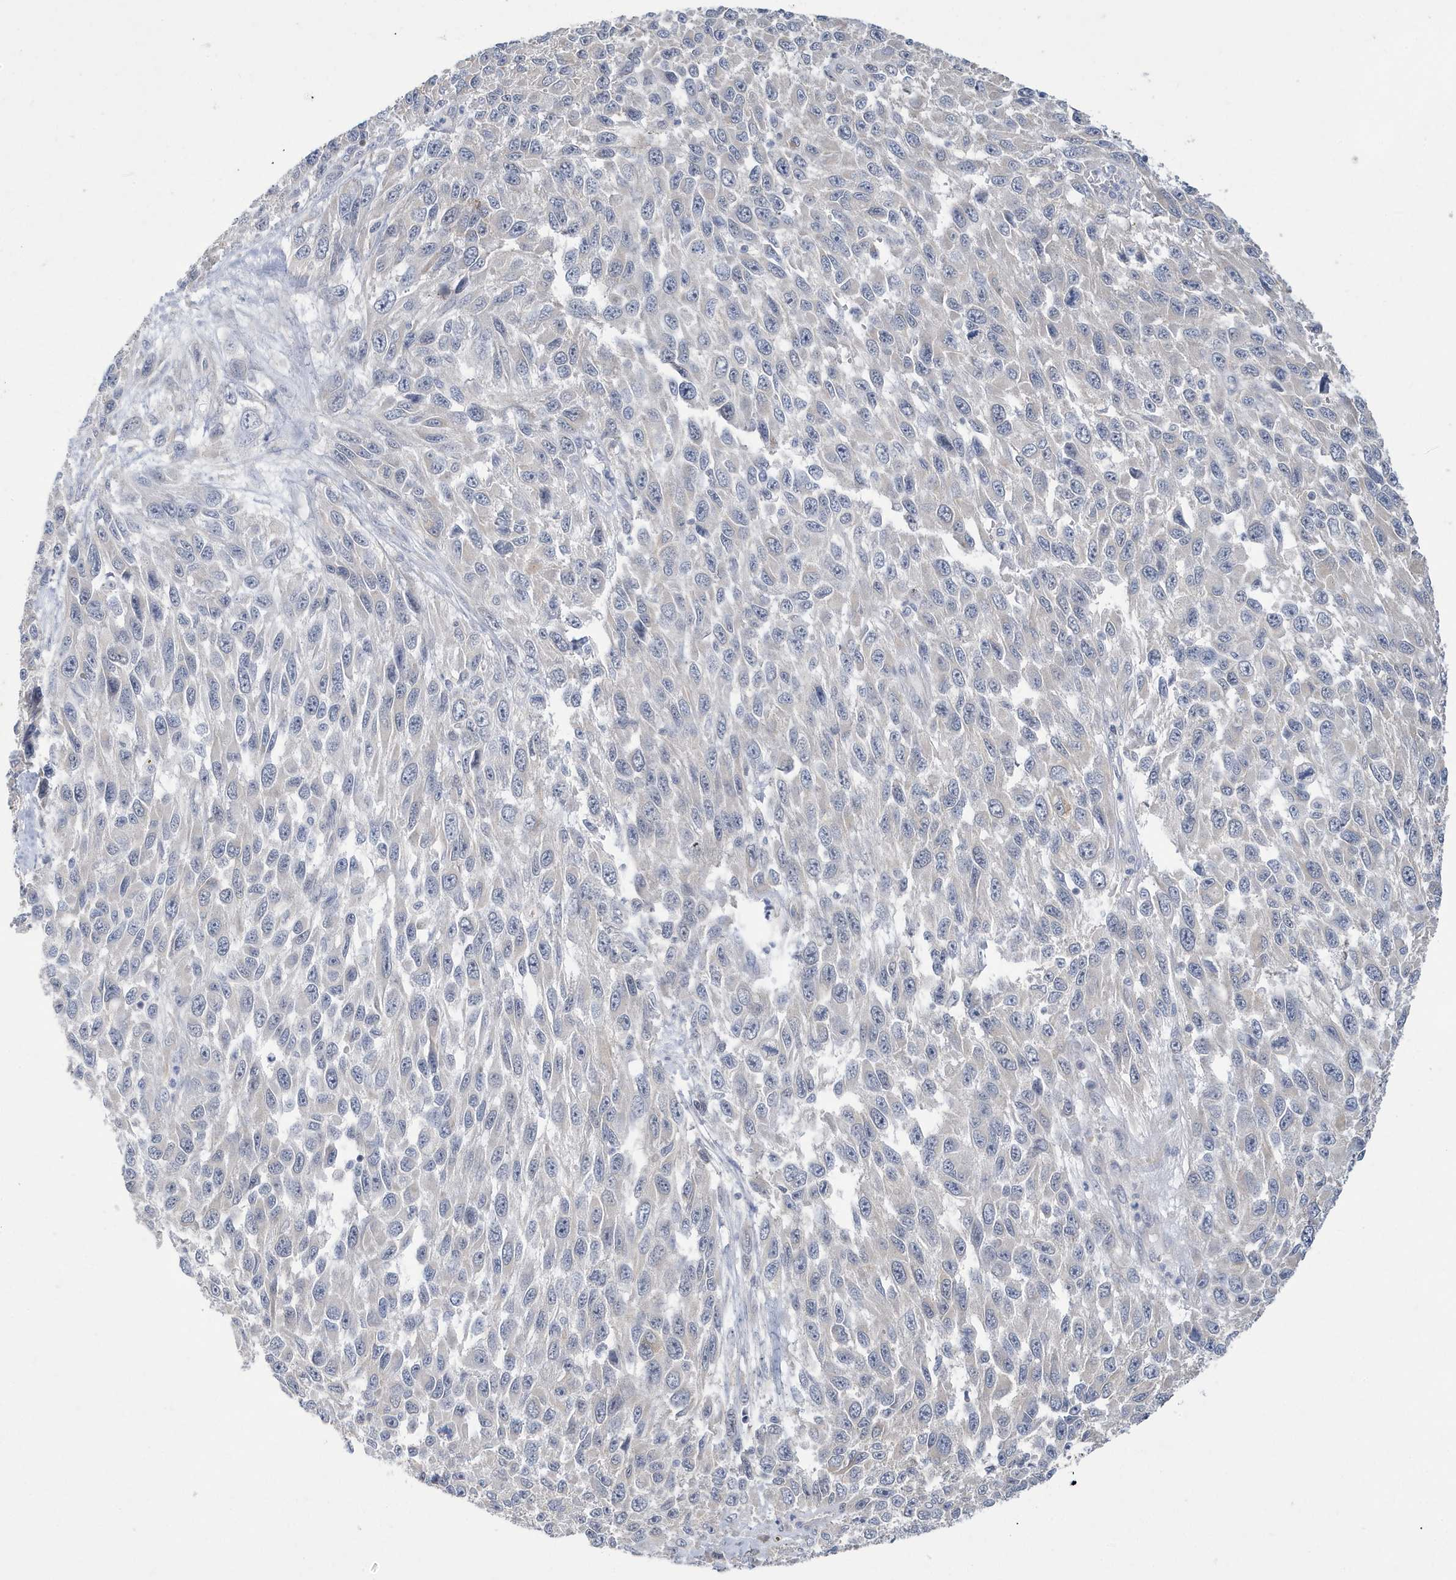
{"staining": {"intensity": "negative", "quantity": "none", "location": "none"}, "tissue": "melanoma", "cell_type": "Tumor cells", "image_type": "cancer", "snomed": [{"axis": "morphology", "description": "Malignant melanoma, NOS"}, {"axis": "topography", "description": "Skin"}], "caption": "Tumor cells show no significant protein staining in malignant melanoma. (IHC, brightfield microscopy, high magnification).", "gene": "ZNF654", "patient": {"sex": "female", "age": 96}}